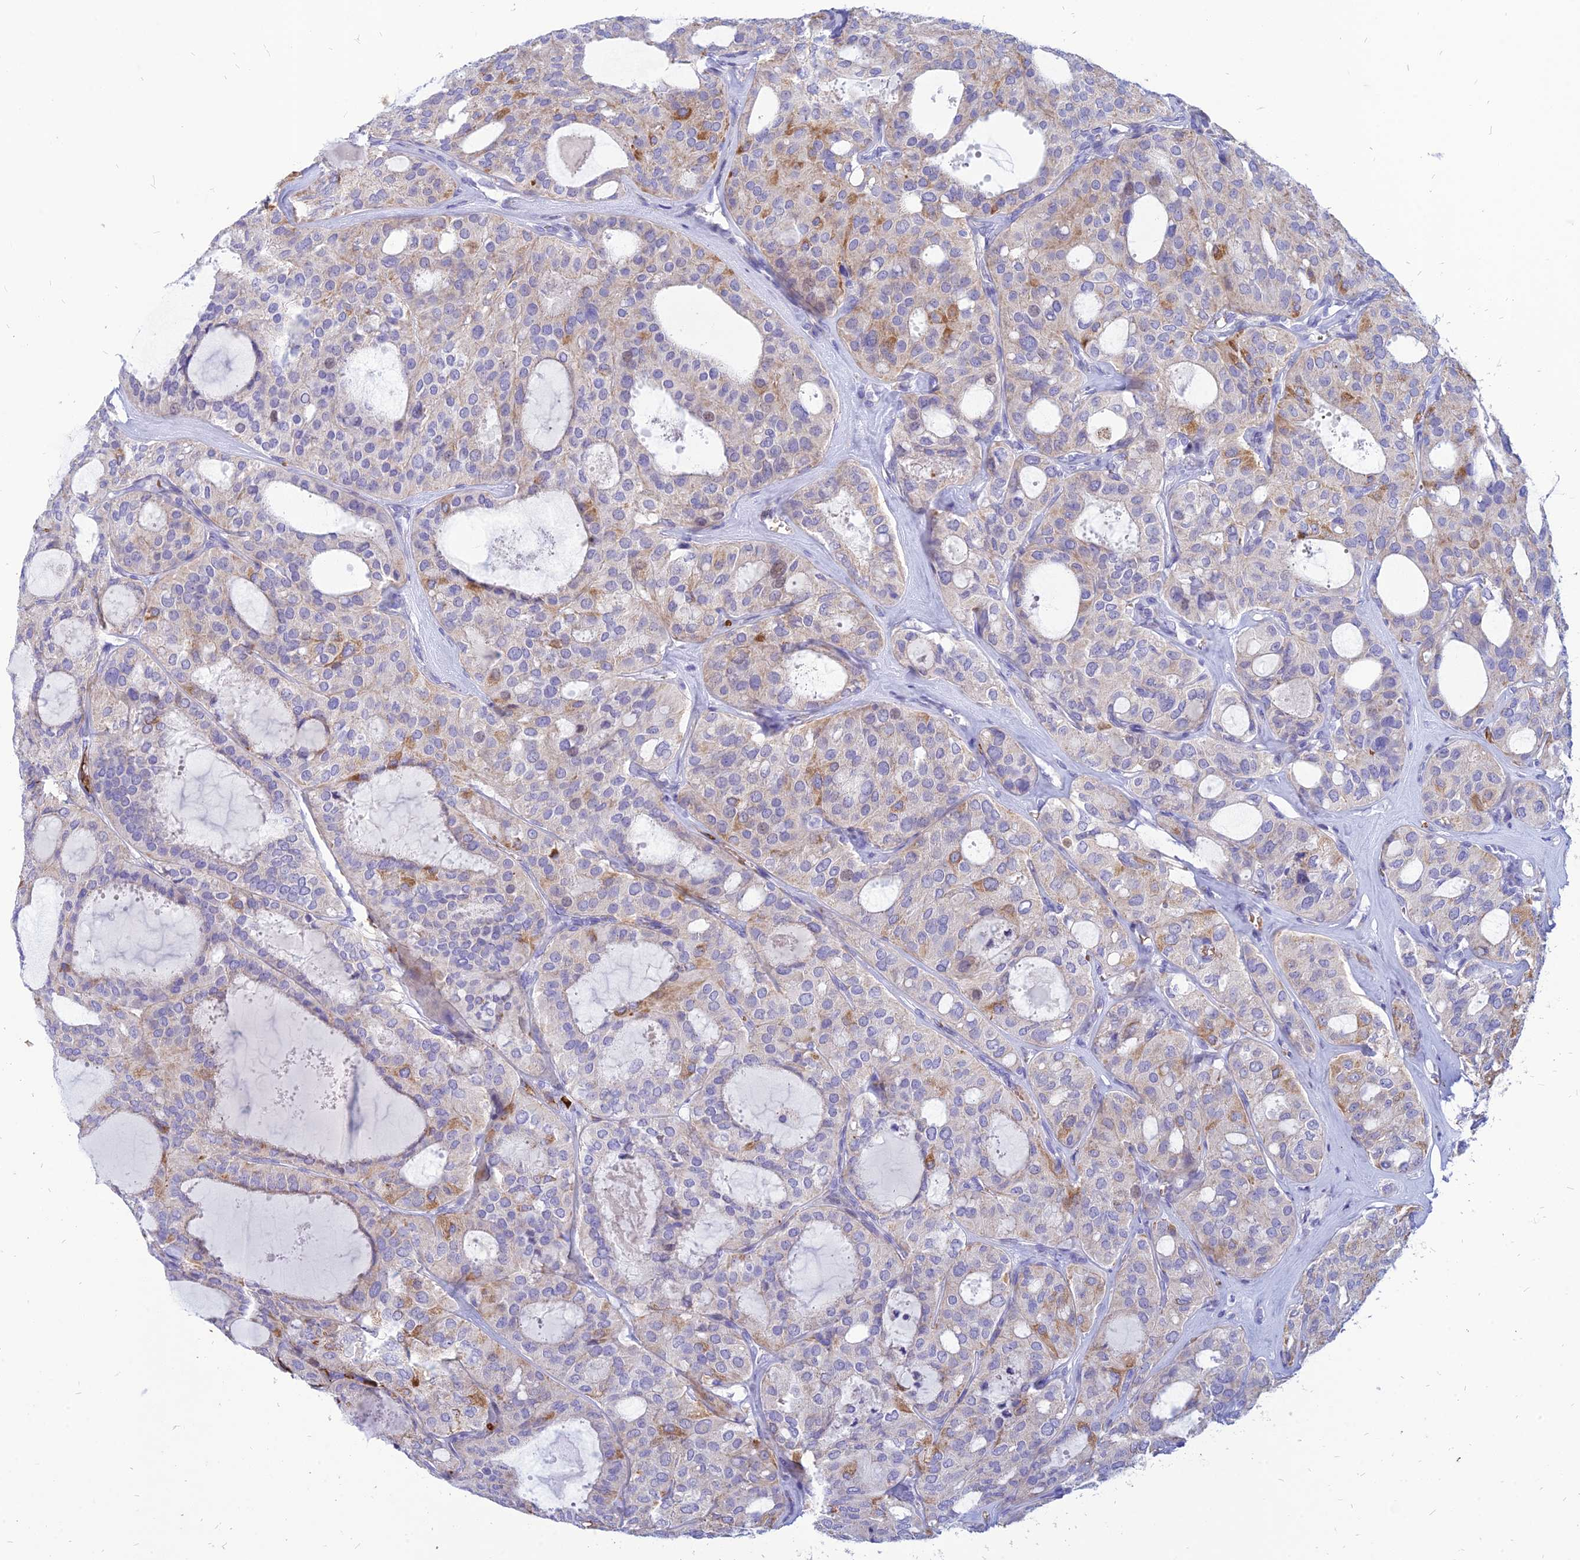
{"staining": {"intensity": "weak", "quantity": "25%-75%", "location": "cytoplasmic/membranous"}, "tissue": "thyroid cancer", "cell_type": "Tumor cells", "image_type": "cancer", "snomed": [{"axis": "morphology", "description": "Follicular adenoma carcinoma, NOS"}, {"axis": "topography", "description": "Thyroid gland"}], "caption": "Weak cytoplasmic/membranous expression for a protein is identified in approximately 25%-75% of tumor cells of follicular adenoma carcinoma (thyroid) using IHC.", "gene": "HHAT", "patient": {"sex": "male", "age": 75}}